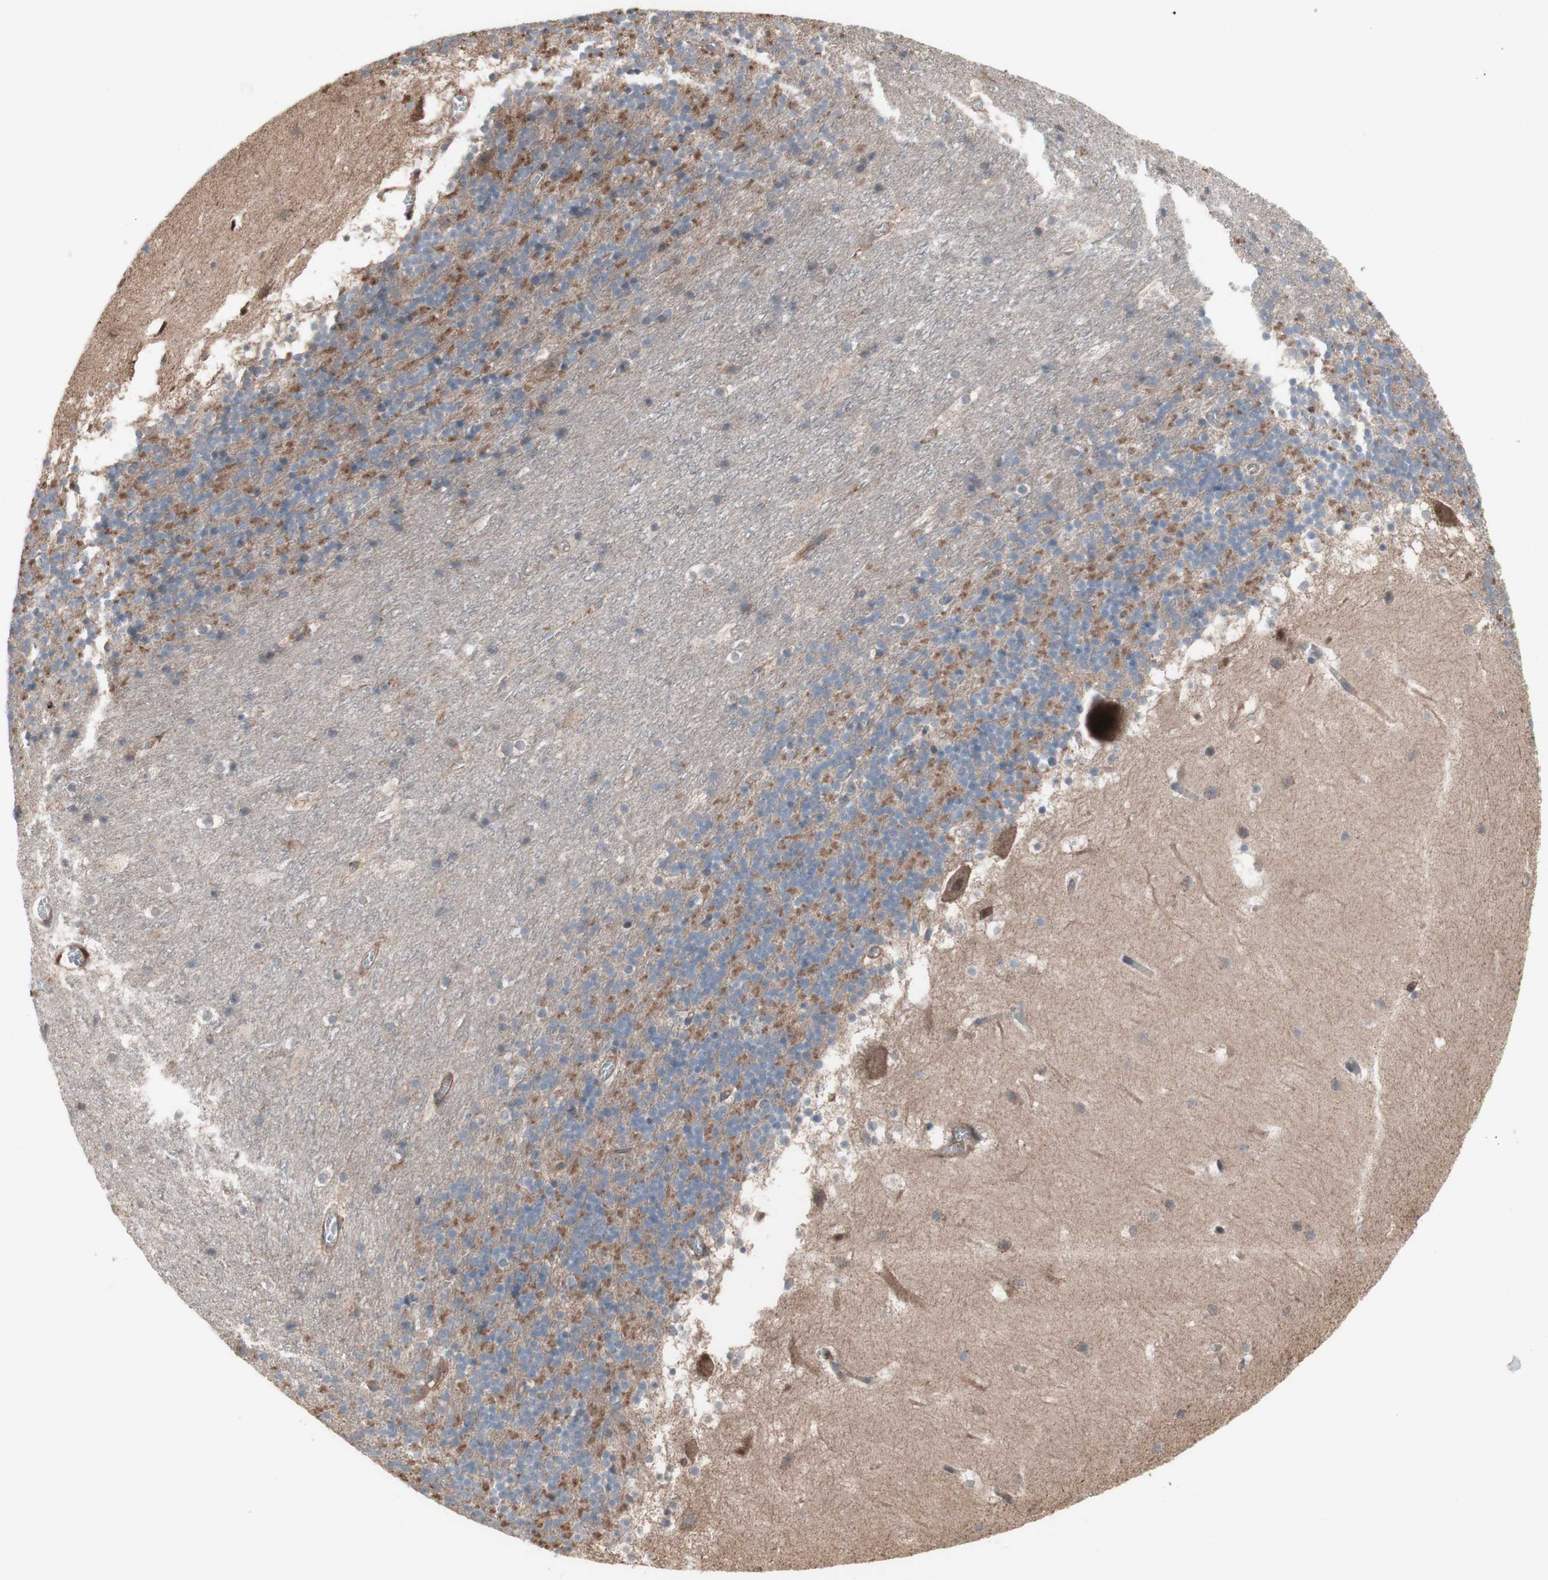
{"staining": {"intensity": "moderate", "quantity": ">75%", "location": "cytoplasmic/membranous"}, "tissue": "cerebellum", "cell_type": "Cells in granular layer", "image_type": "normal", "snomed": [{"axis": "morphology", "description": "Normal tissue, NOS"}, {"axis": "topography", "description": "Cerebellum"}], "caption": "The histopathology image shows a brown stain indicating the presence of a protein in the cytoplasmic/membranous of cells in granular layer in cerebellum.", "gene": "COPB1", "patient": {"sex": "male", "age": 45}}